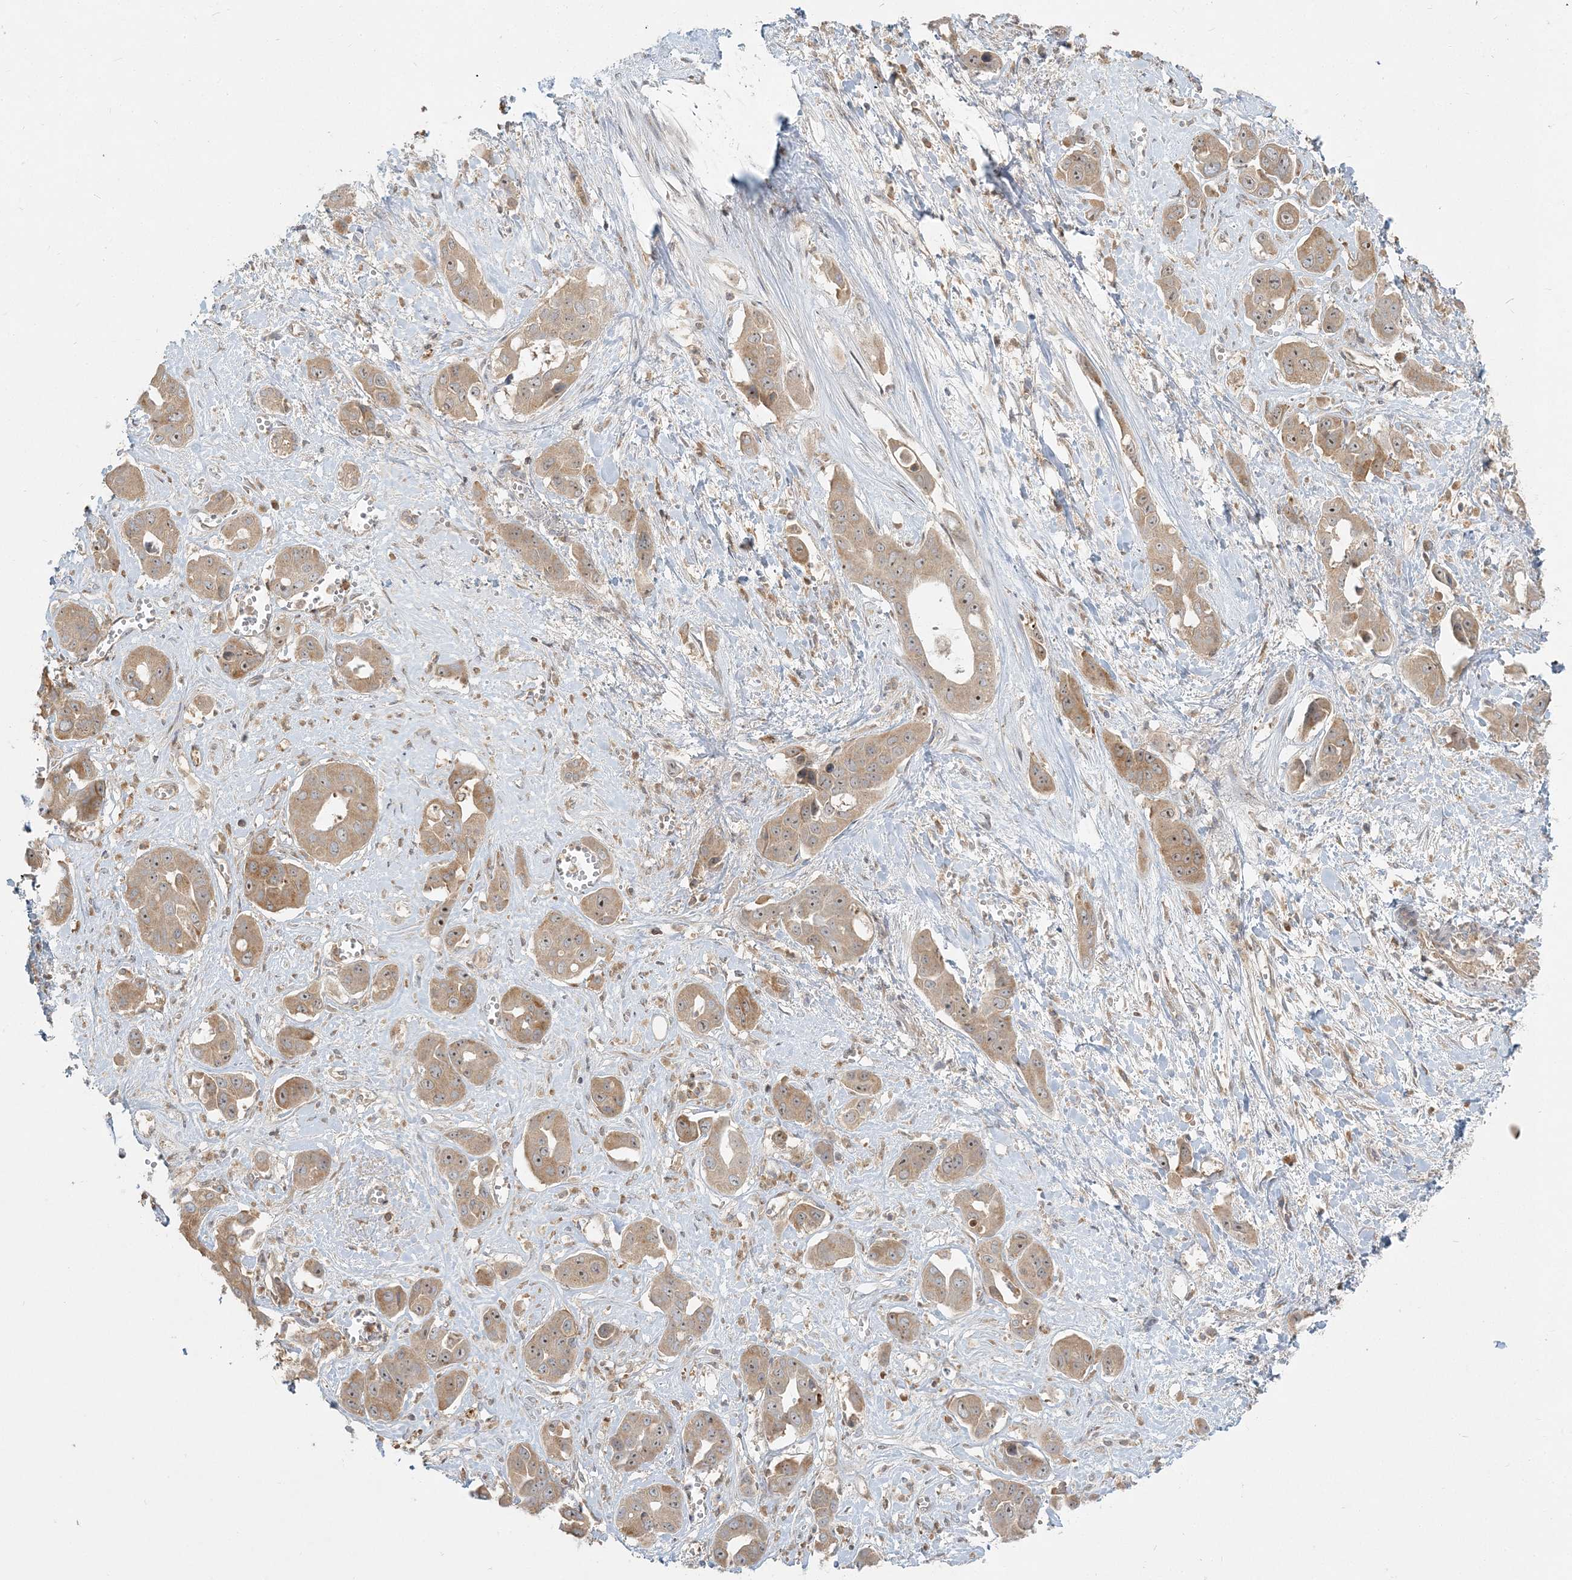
{"staining": {"intensity": "moderate", "quantity": ">75%", "location": "cytoplasmic/membranous,nuclear"}, "tissue": "liver cancer", "cell_type": "Tumor cells", "image_type": "cancer", "snomed": [{"axis": "morphology", "description": "Cholangiocarcinoma"}, {"axis": "topography", "description": "Liver"}], "caption": "This is an image of immunohistochemistry (IHC) staining of liver cancer (cholangiocarcinoma), which shows moderate expression in the cytoplasmic/membranous and nuclear of tumor cells.", "gene": "AP1AR", "patient": {"sex": "female", "age": 52}}